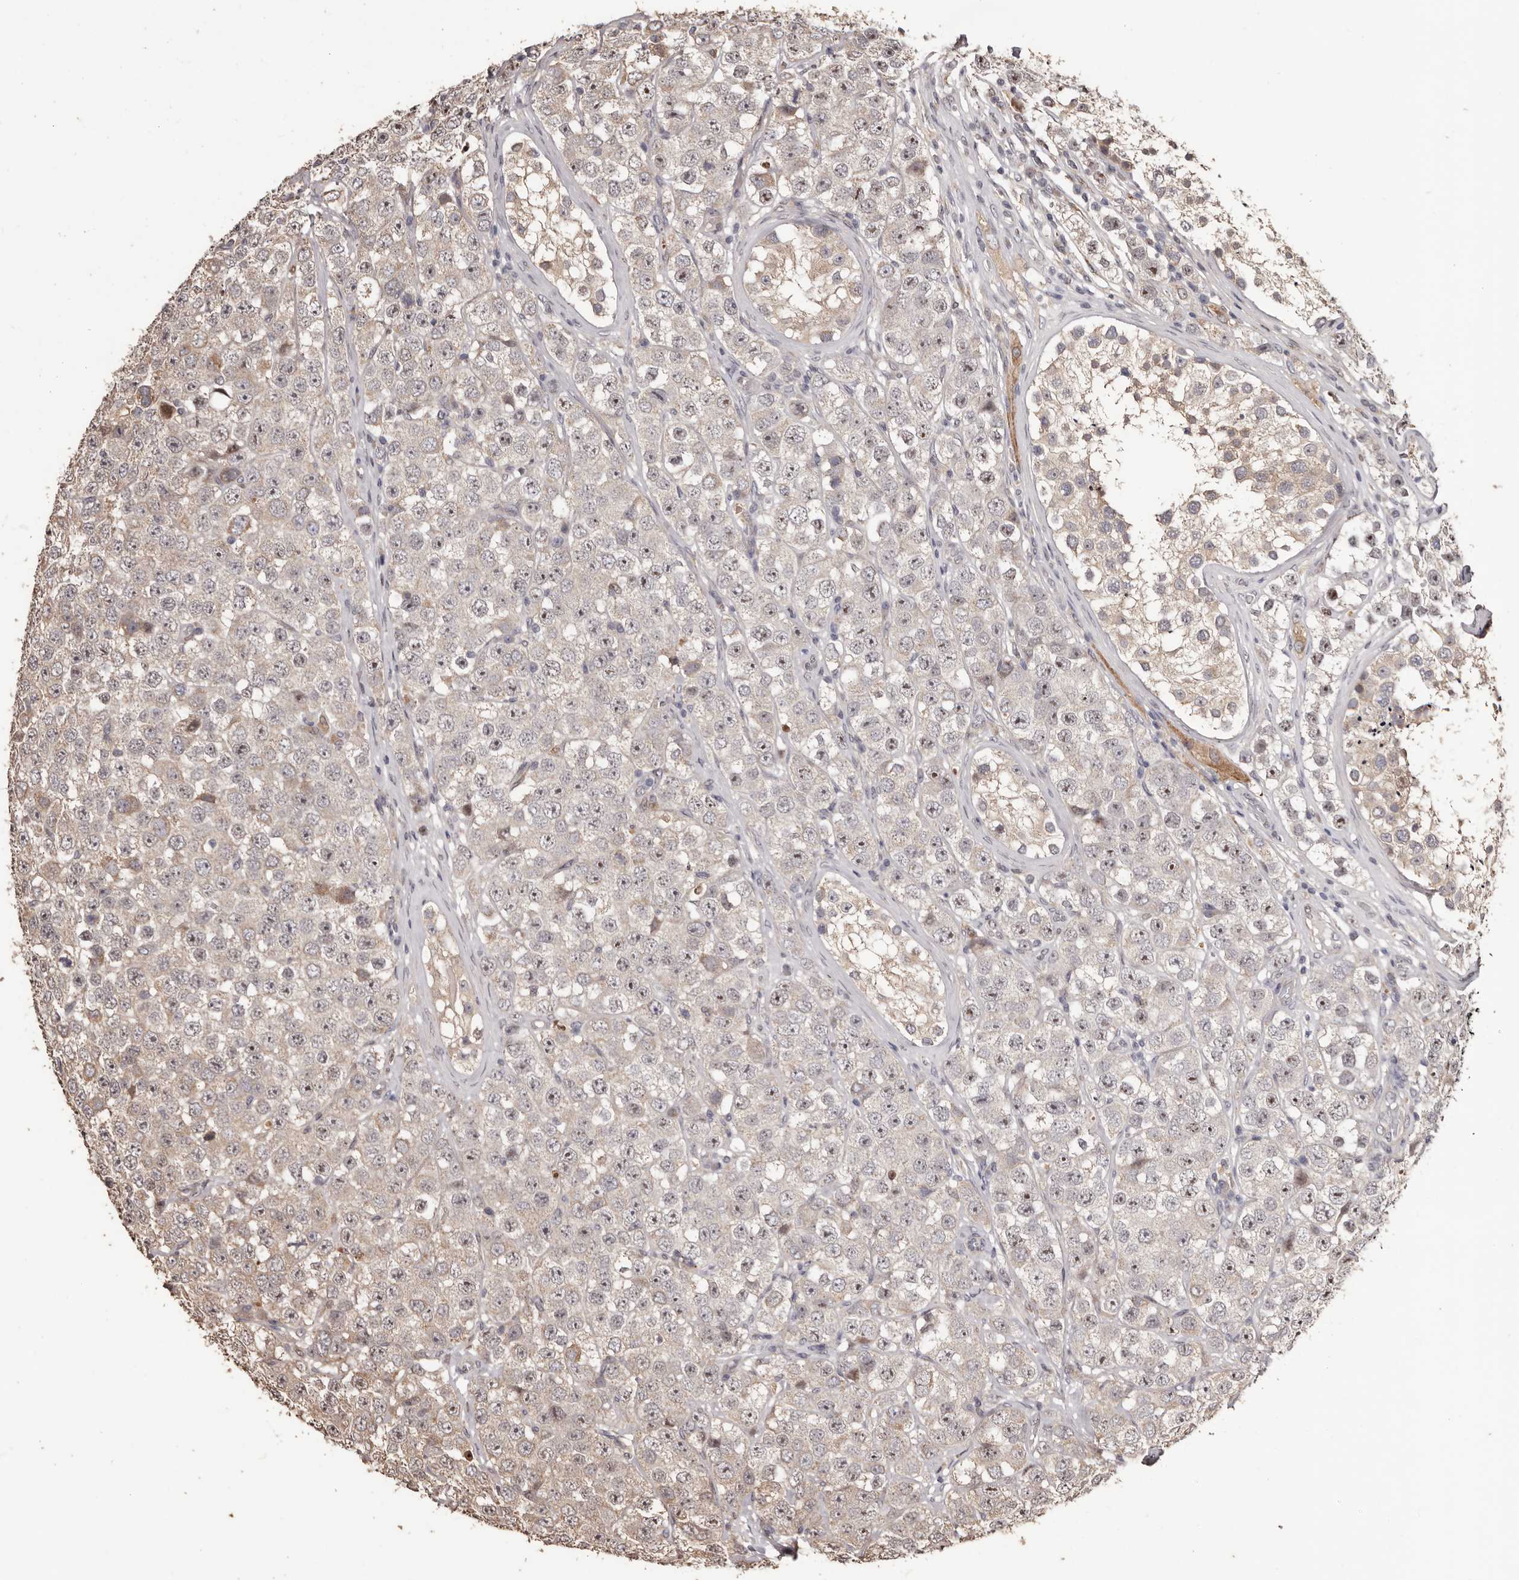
{"staining": {"intensity": "moderate", "quantity": "25%-75%", "location": "nuclear"}, "tissue": "testis cancer", "cell_type": "Tumor cells", "image_type": "cancer", "snomed": [{"axis": "morphology", "description": "Seminoma, NOS"}, {"axis": "topography", "description": "Testis"}], "caption": "Moderate nuclear positivity for a protein is seen in about 25%-75% of tumor cells of seminoma (testis) using immunohistochemistry.", "gene": "ZCCHC7", "patient": {"sex": "male", "age": 28}}